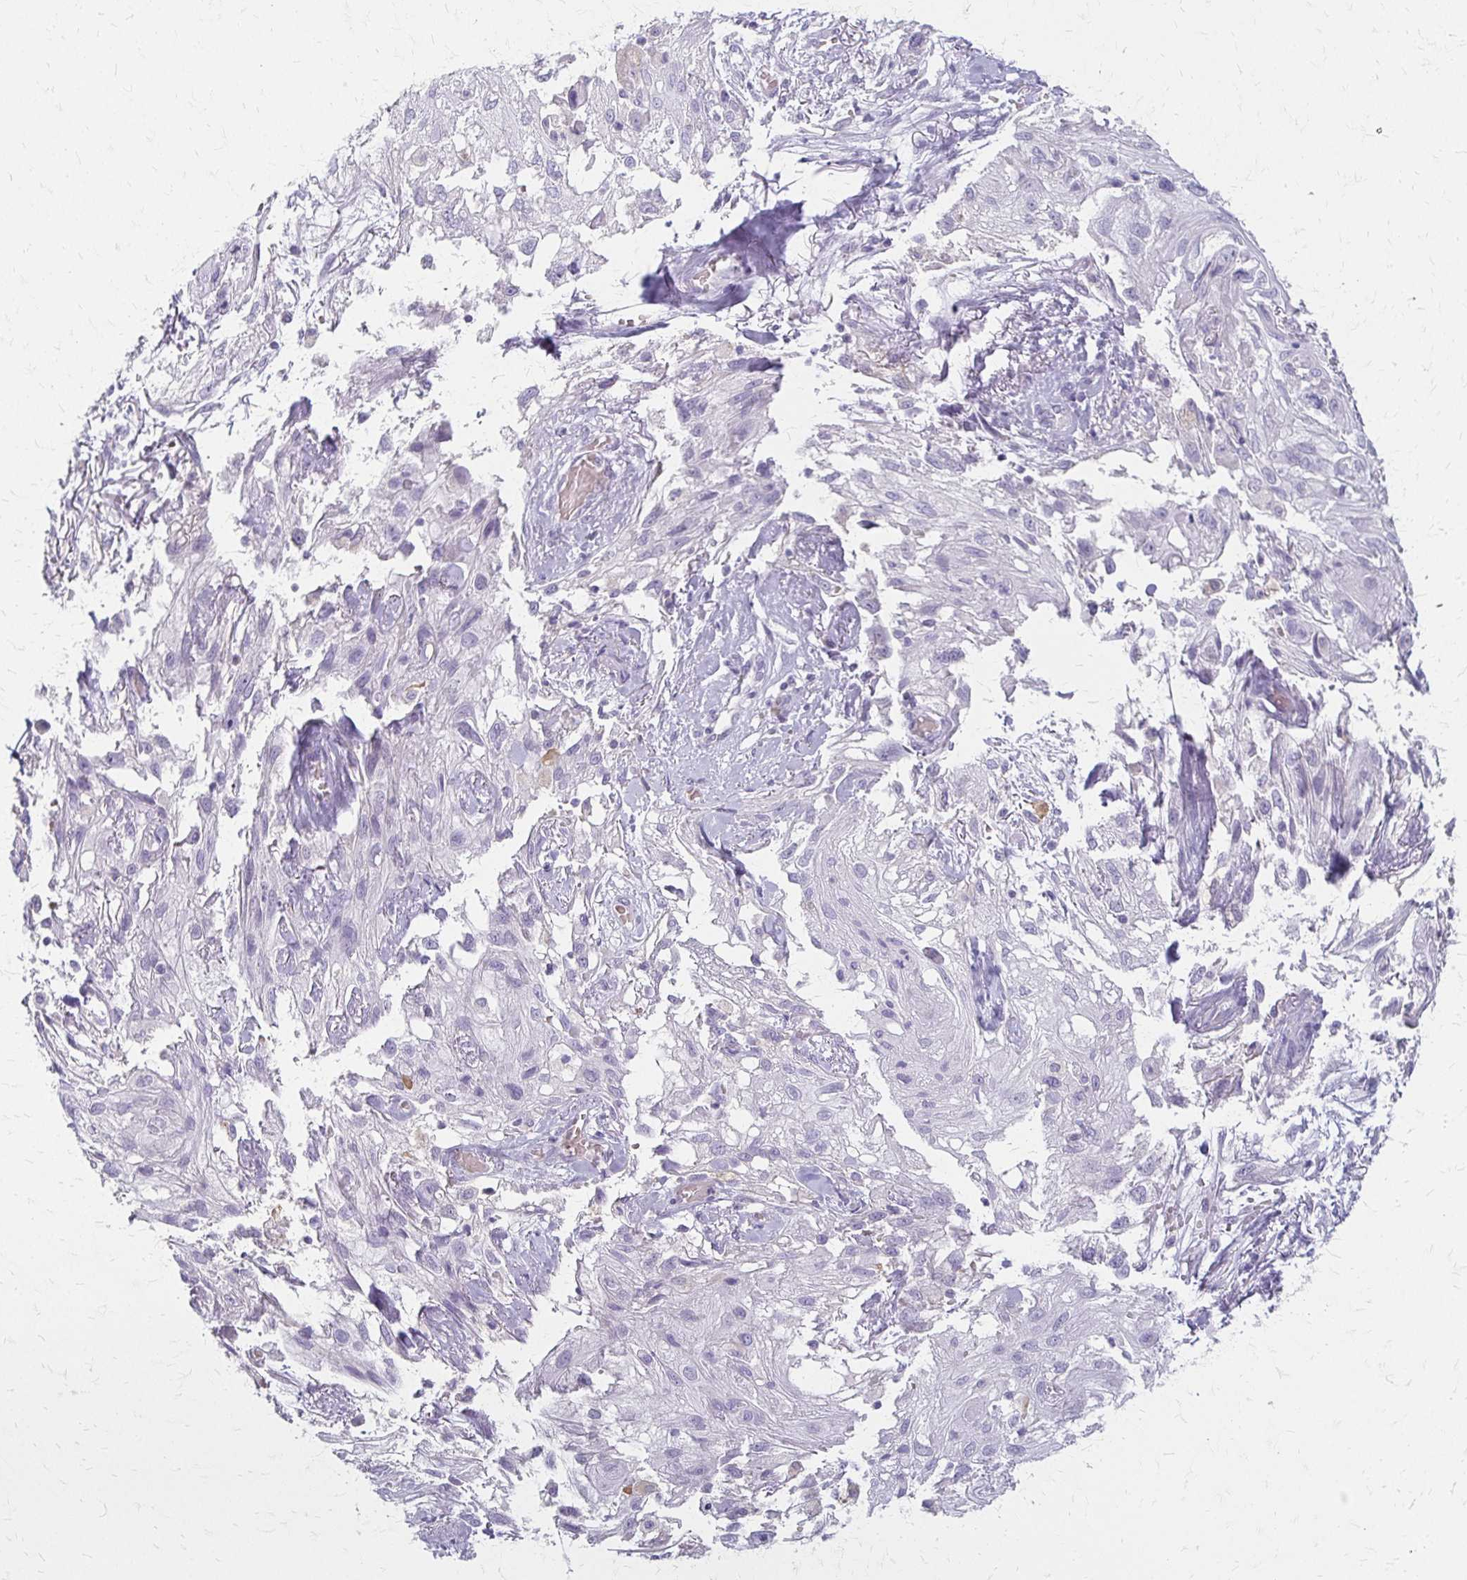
{"staining": {"intensity": "negative", "quantity": "none", "location": "none"}, "tissue": "skin cancer", "cell_type": "Tumor cells", "image_type": "cancer", "snomed": [{"axis": "morphology", "description": "Squamous cell carcinoma, NOS"}, {"axis": "topography", "description": "Skin"}, {"axis": "topography", "description": "Vulva"}], "caption": "This micrograph is of squamous cell carcinoma (skin) stained with IHC to label a protein in brown with the nuclei are counter-stained blue. There is no positivity in tumor cells. The staining was performed using DAB to visualize the protein expression in brown, while the nuclei were stained in blue with hematoxylin (Magnification: 20x).", "gene": "ACP5", "patient": {"sex": "female", "age": 86}}